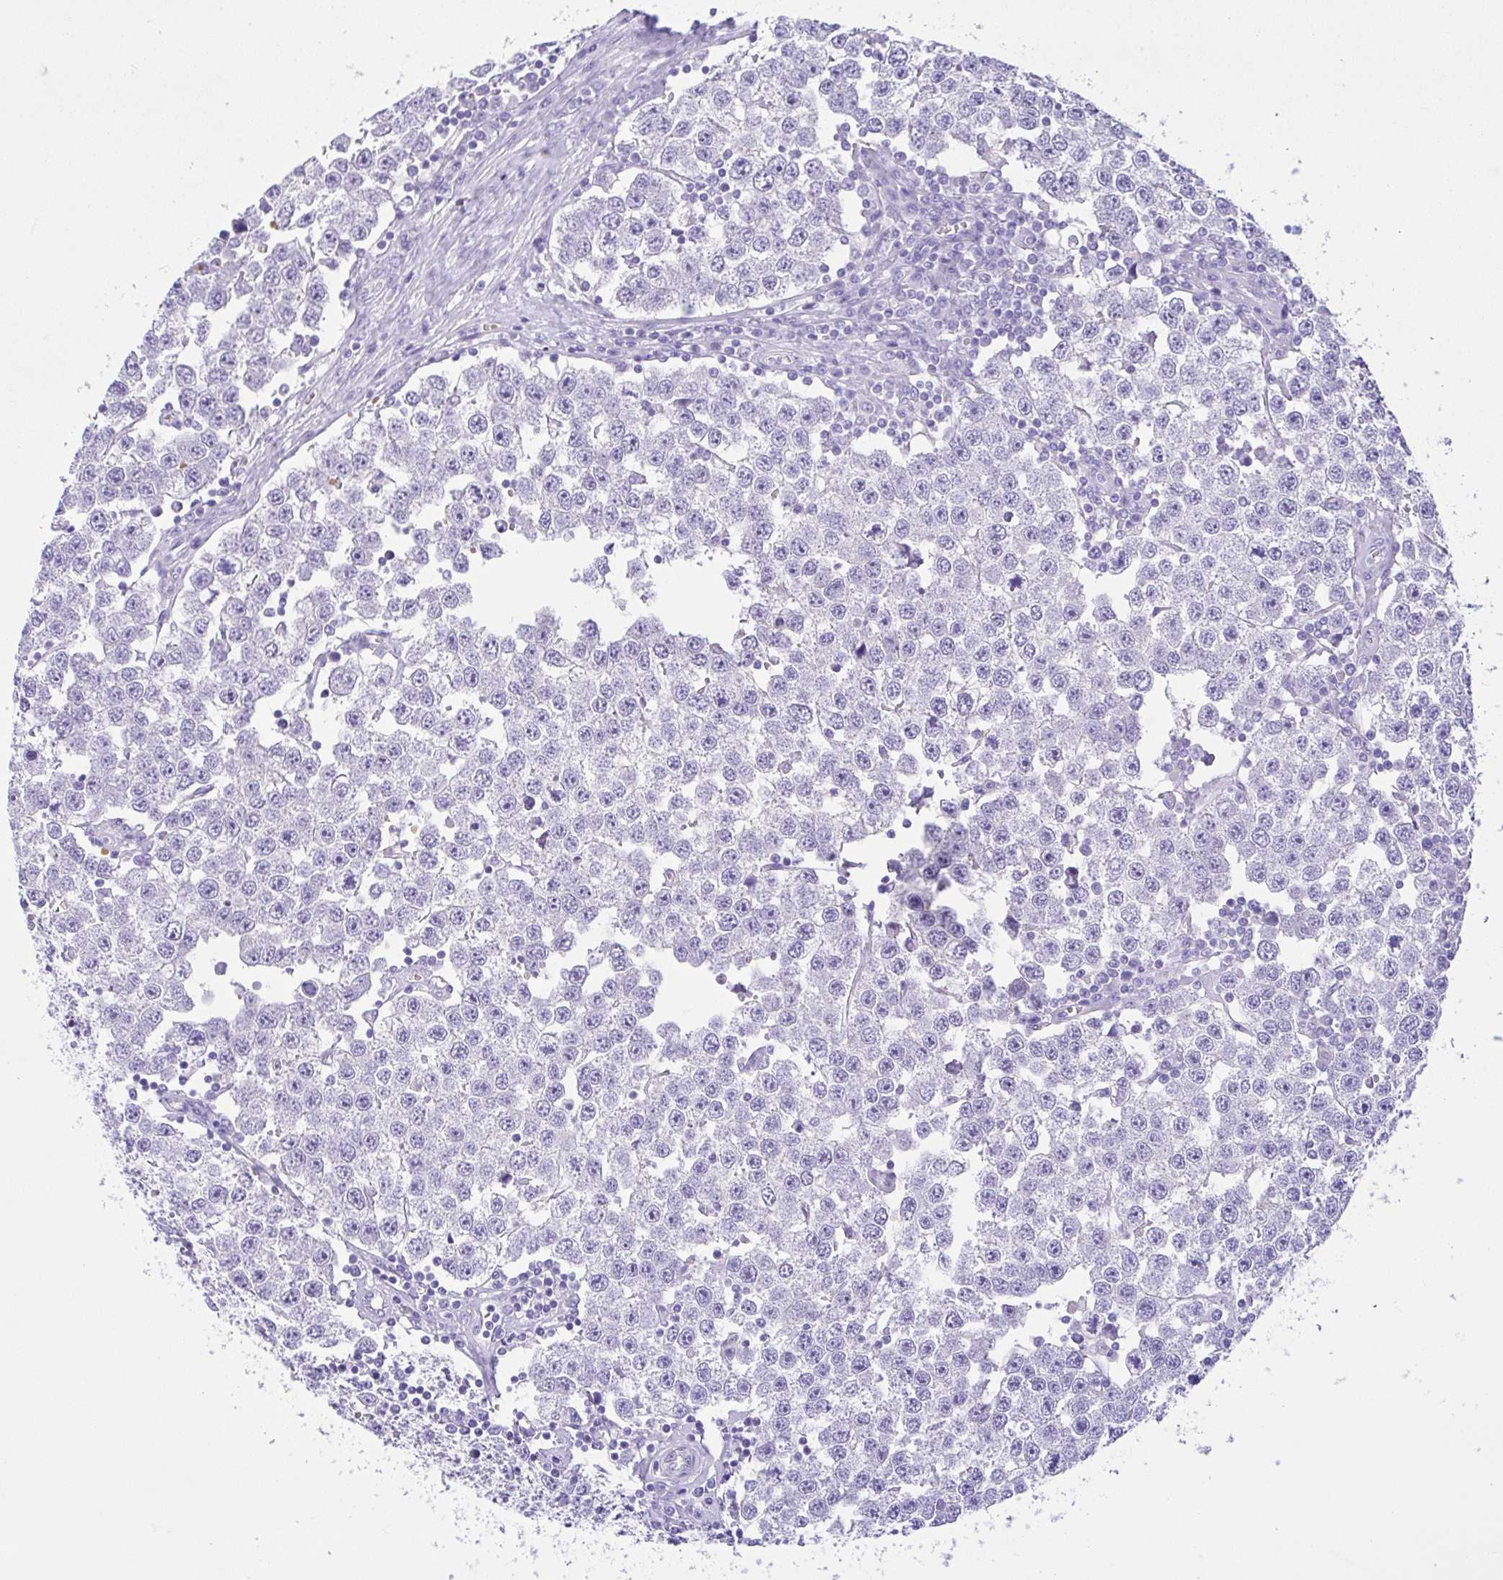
{"staining": {"intensity": "negative", "quantity": "none", "location": "none"}, "tissue": "testis cancer", "cell_type": "Tumor cells", "image_type": "cancer", "snomed": [{"axis": "morphology", "description": "Seminoma, NOS"}, {"axis": "topography", "description": "Testis"}], "caption": "Testis cancer (seminoma) was stained to show a protein in brown. There is no significant positivity in tumor cells. (Stains: DAB immunohistochemistry (IHC) with hematoxylin counter stain, Microscopy: brightfield microscopy at high magnification).", "gene": "TMEM79", "patient": {"sex": "male", "age": 34}}